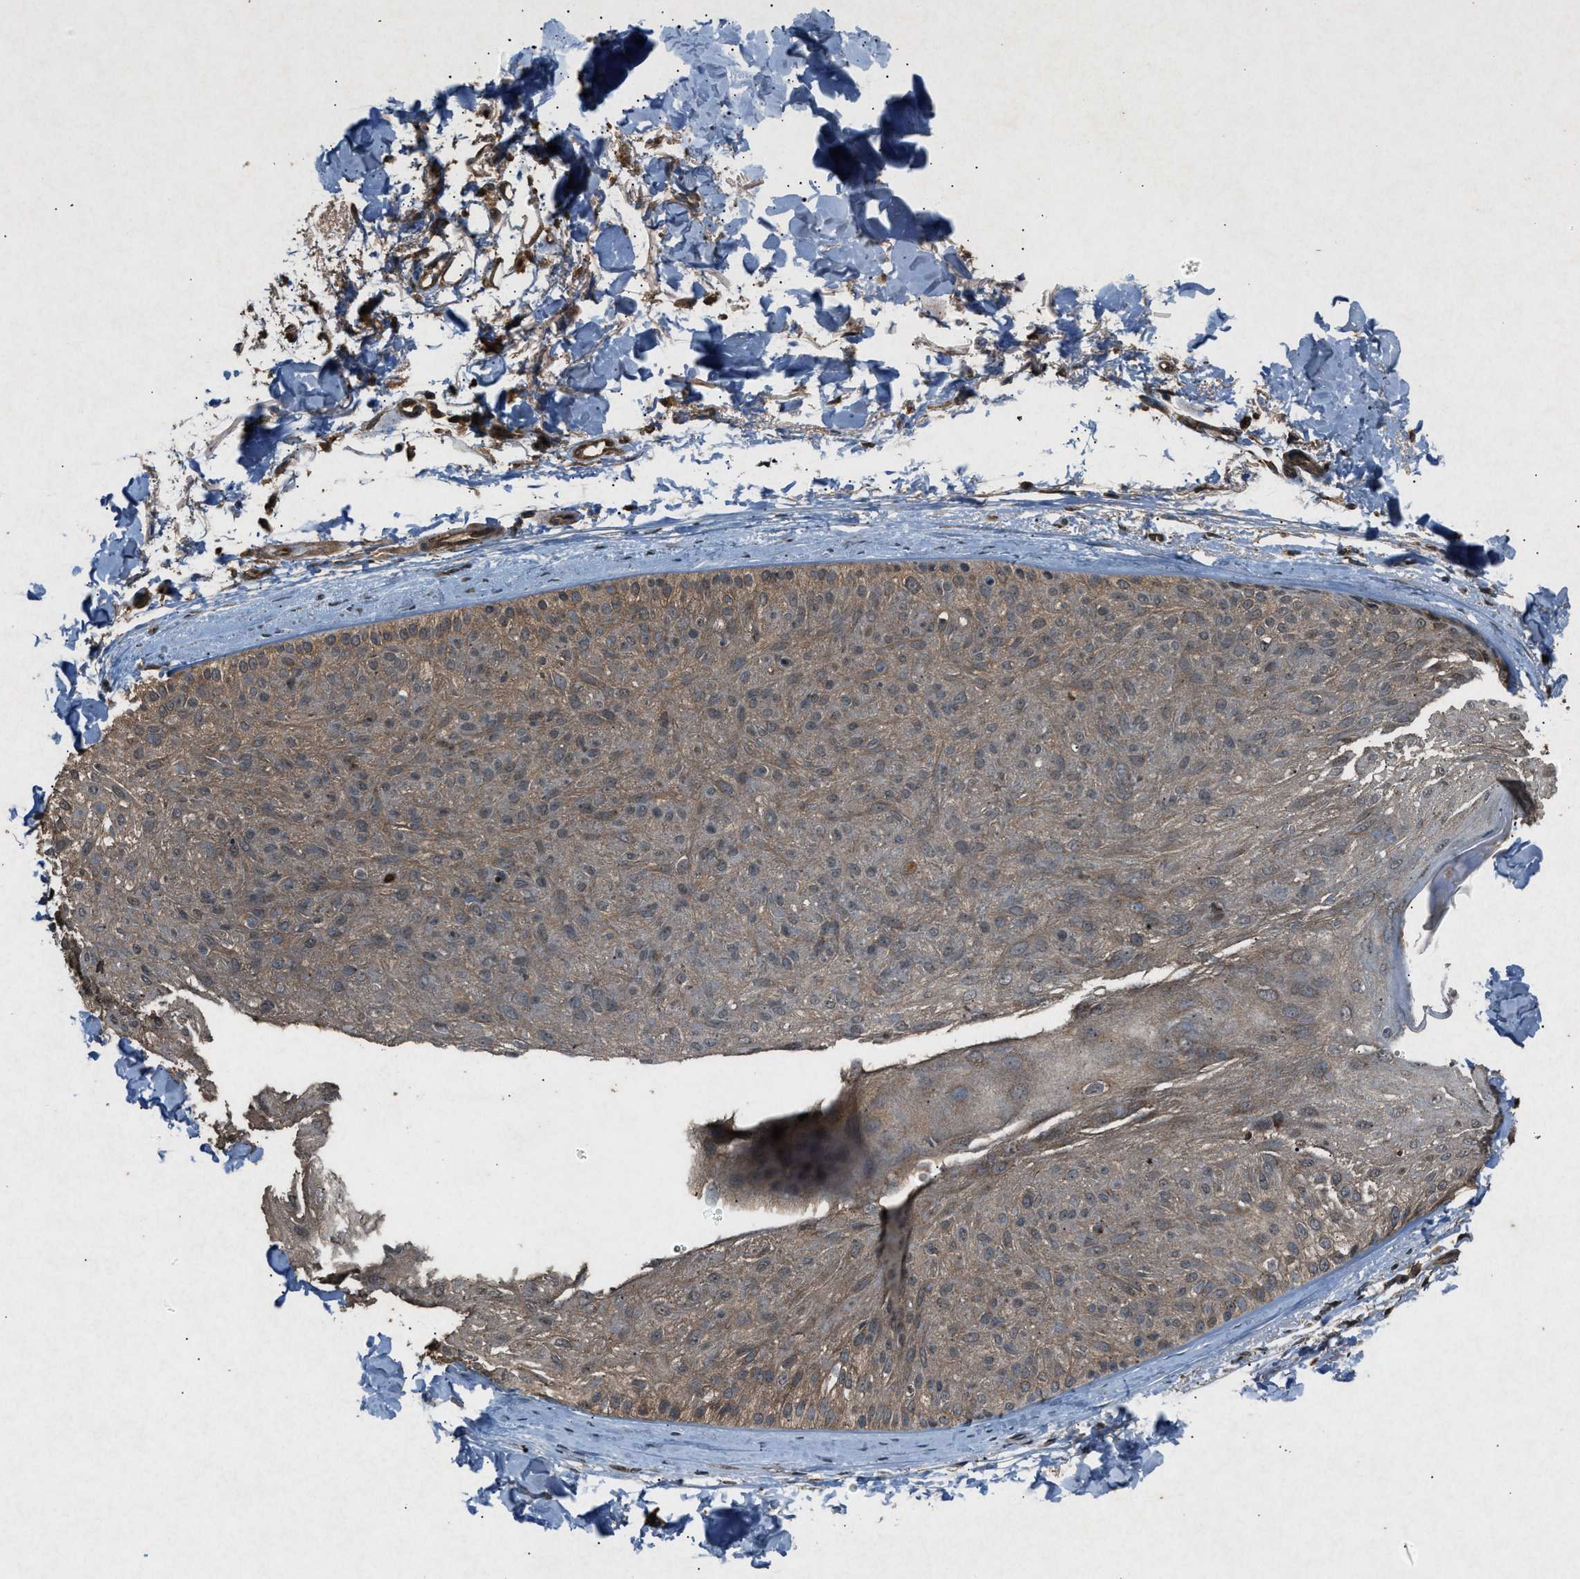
{"staining": {"intensity": "weak", "quantity": "<25%", "location": "cytoplasmic/membranous"}, "tissue": "skin cancer", "cell_type": "Tumor cells", "image_type": "cancer", "snomed": [{"axis": "morphology", "description": "Normal tissue, NOS"}, {"axis": "morphology", "description": "Basal cell carcinoma"}, {"axis": "topography", "description": "Skin"}], "caption": "Skin basal cell carcinoma was stained to show a protein in brown. There is no significant positivity in tumor cells.", "gene": "OAS1", "patient": {"sex": "male", "age": 52}}